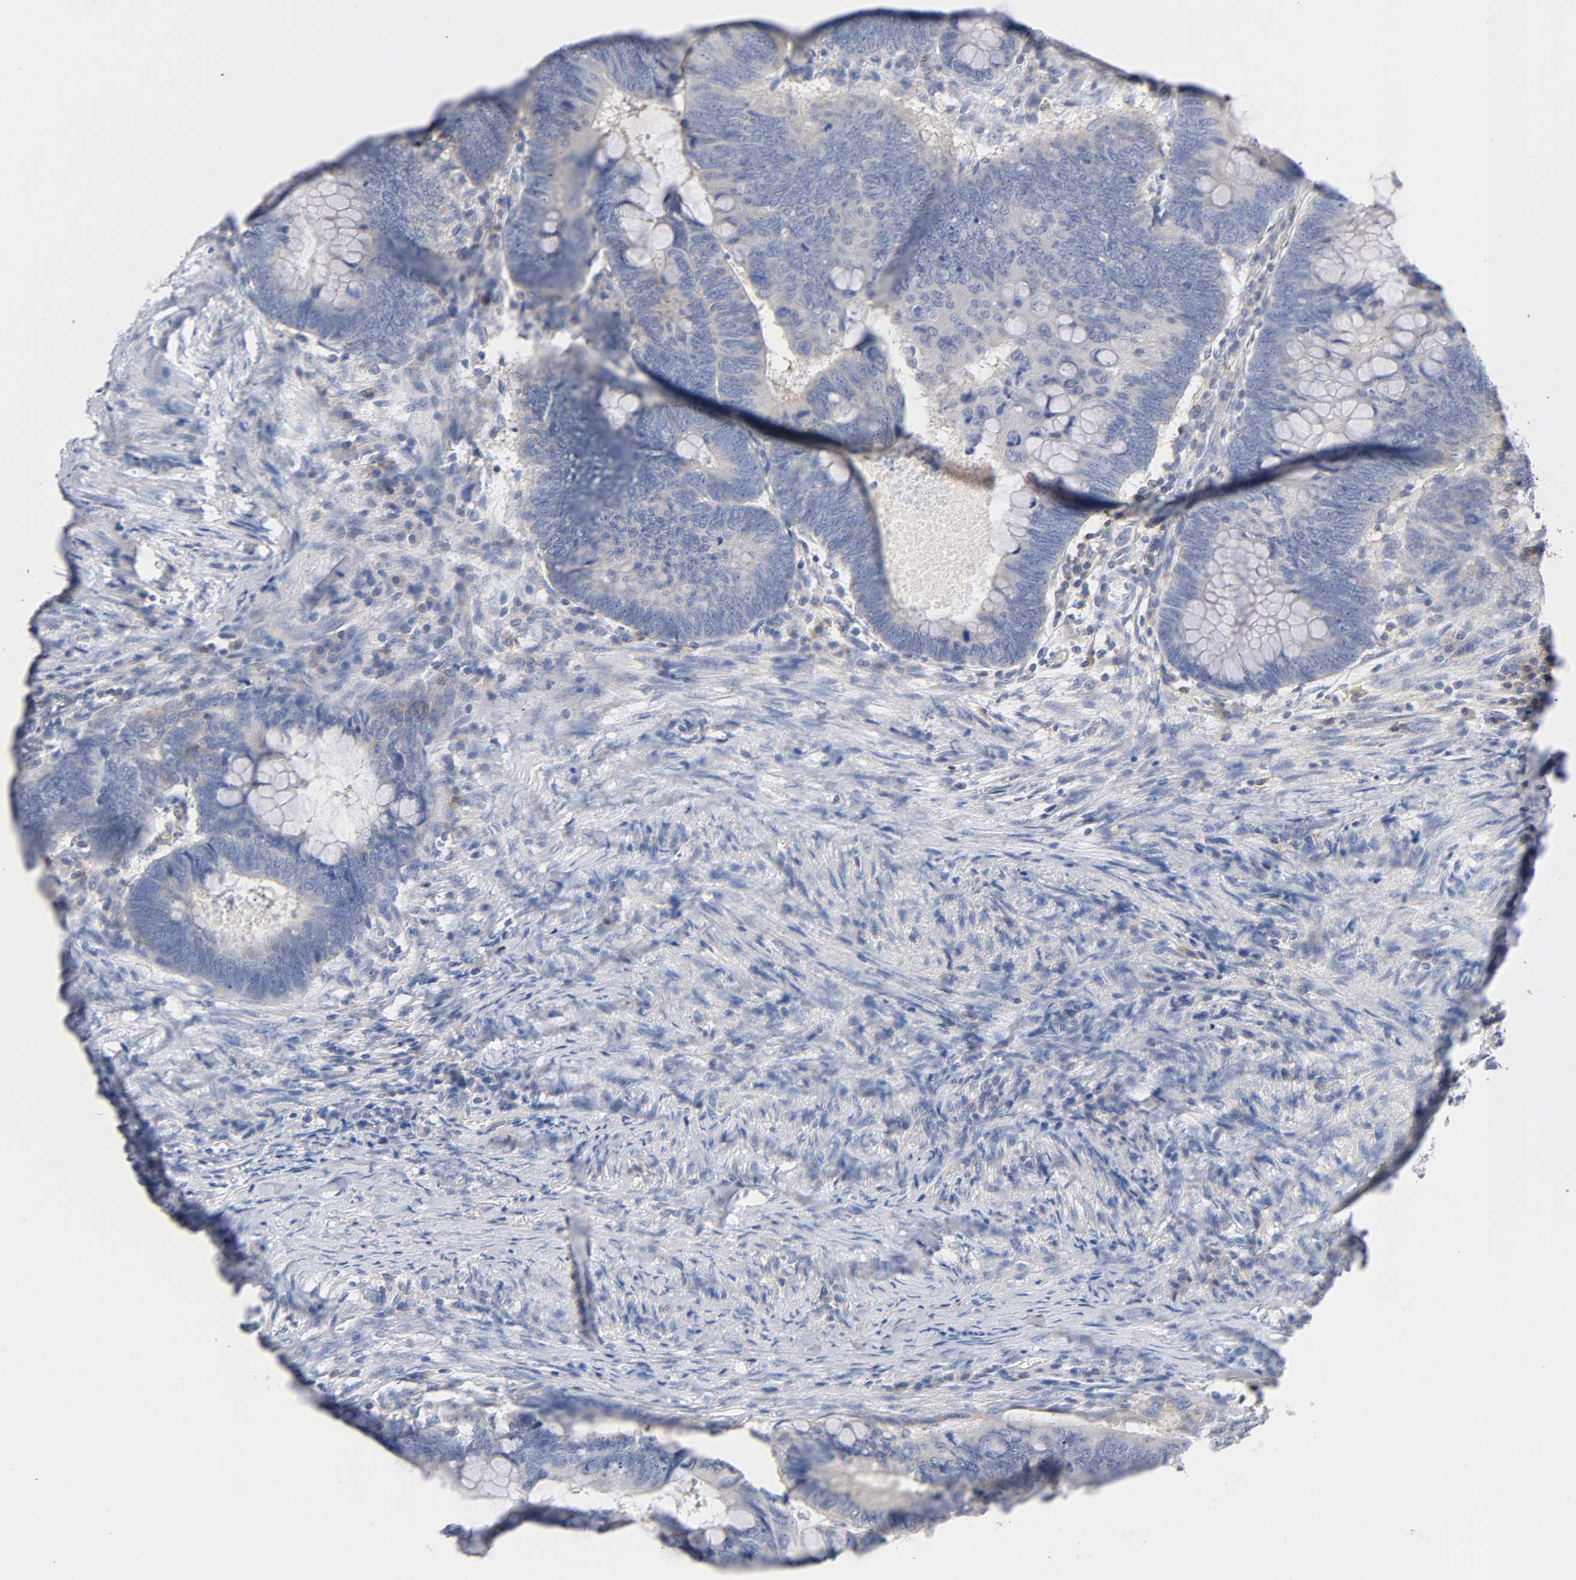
{"staining": {"intensity": "negative", "quantity": "none", "location": "none"}, "tissue": "colorectal cancer", "cell_type": "Tumor cells", "image_type": "cancer", "snomed": [{"axis": "morphology", "description": "Normal tissue, NOS"}, {"axis": "morphology", "description": "Adenocarcinoma, NOS"}, {"axis": "topography", "description": "Rectum"}, {"axis": "topography", "description": "Peripheral nerve tissue"}], "caption": "Adenocarcinoma (colorectal) was stained to show a protein in brown. There is no significant positivity in tumor cells.", "gene": "MALT1", "patient": {"sex": "male", "age": 92}}